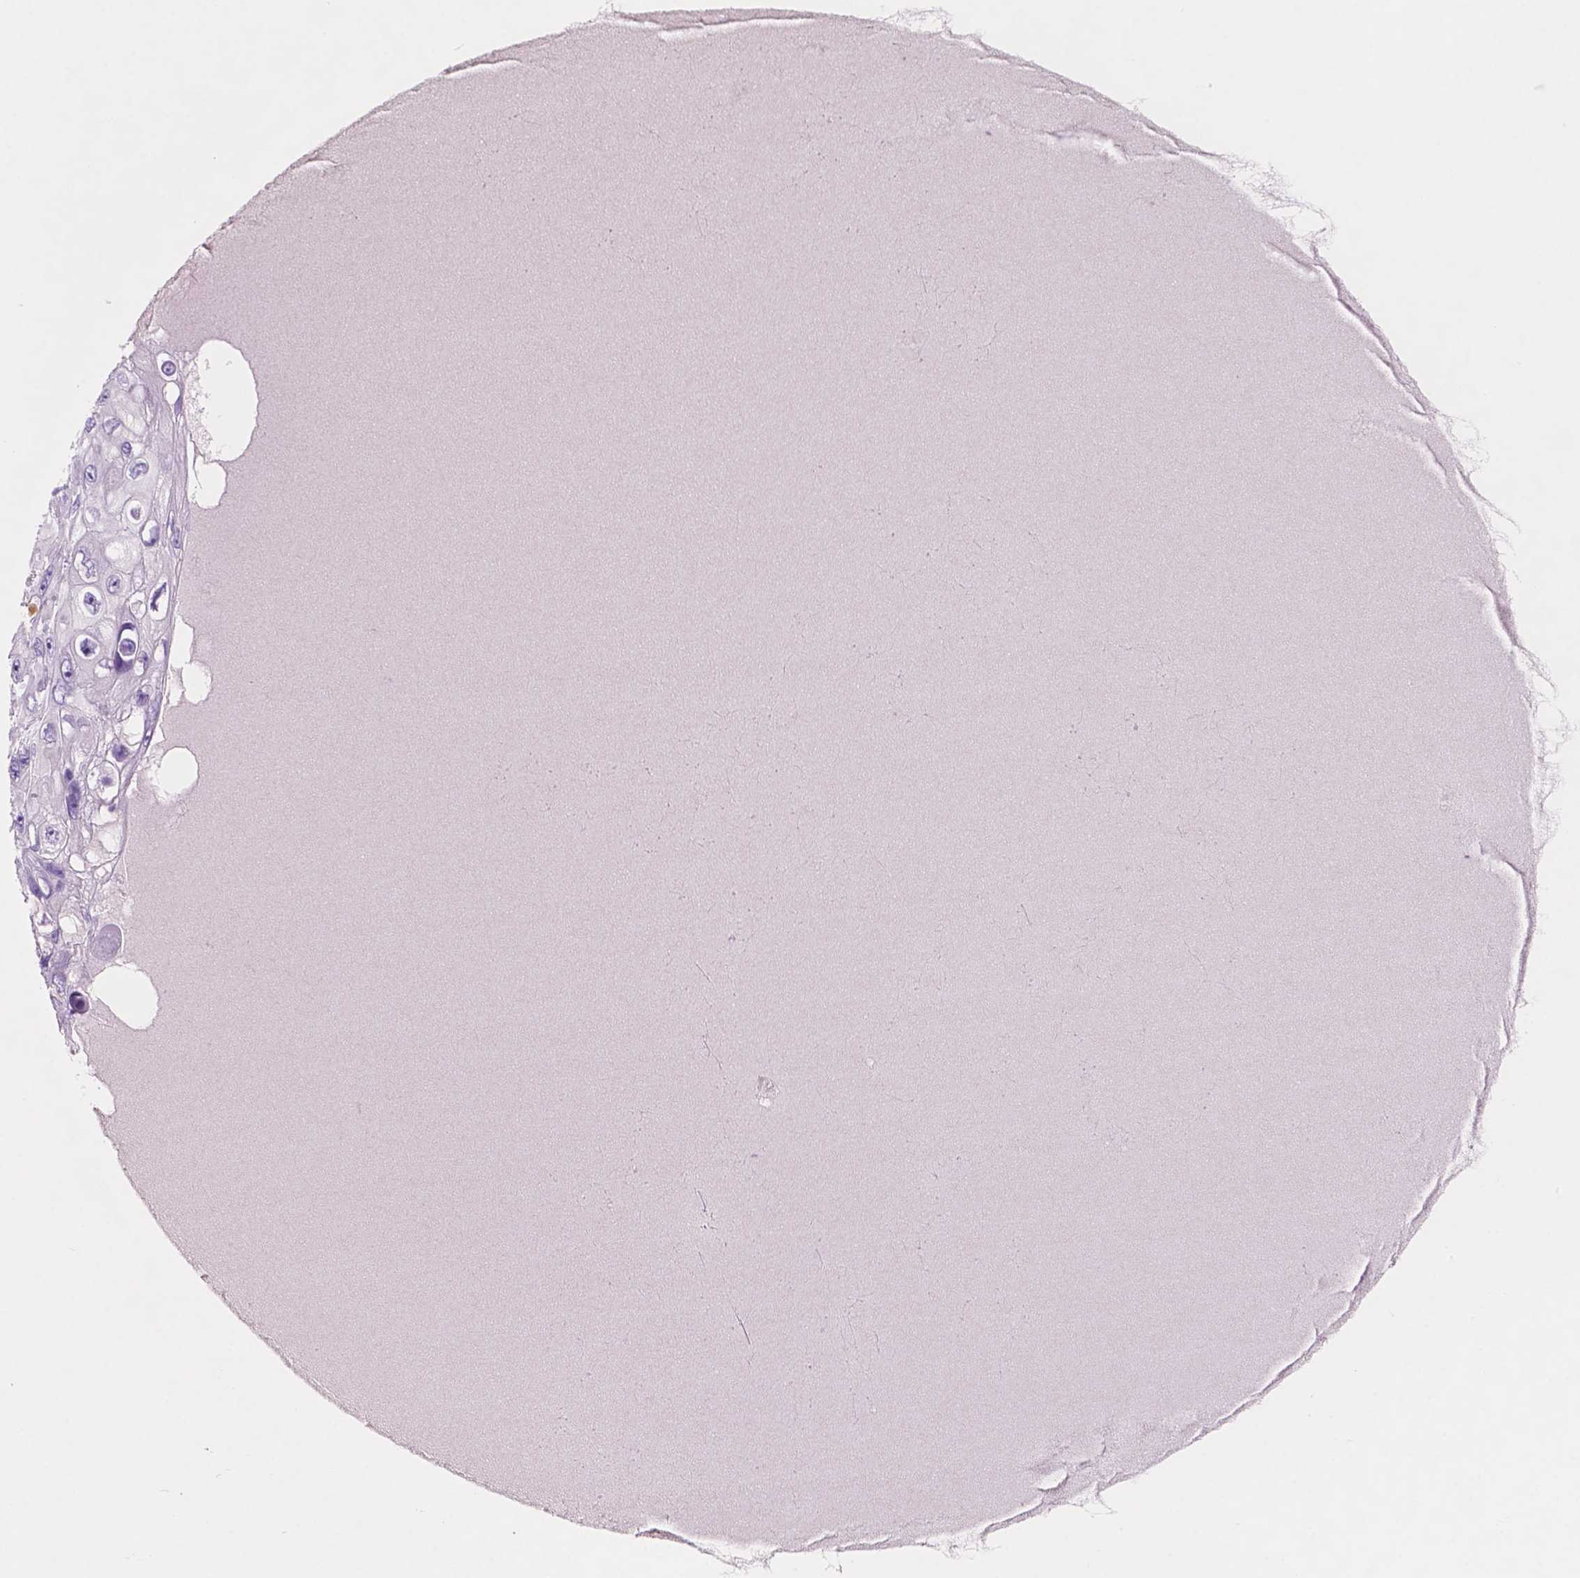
{"staining": {"intensity": "negative", "quantity": "none", "location": "none"}, "tissue": "skin cancer", "cell_type": "Tumor cells", "image_type": "cancer", "snomed": [{"axis": "morphology", "description": "Squamous cell carcinoma, NOS"}, {"axis": "topography", "description": "Skin"}], "caption": "Immunohistochemistry of human skin squamous cell carcinoma reveals no expression in tumor cells.", "gene": "POU4F1", "patient": {"sex": "male", "age": 82}}